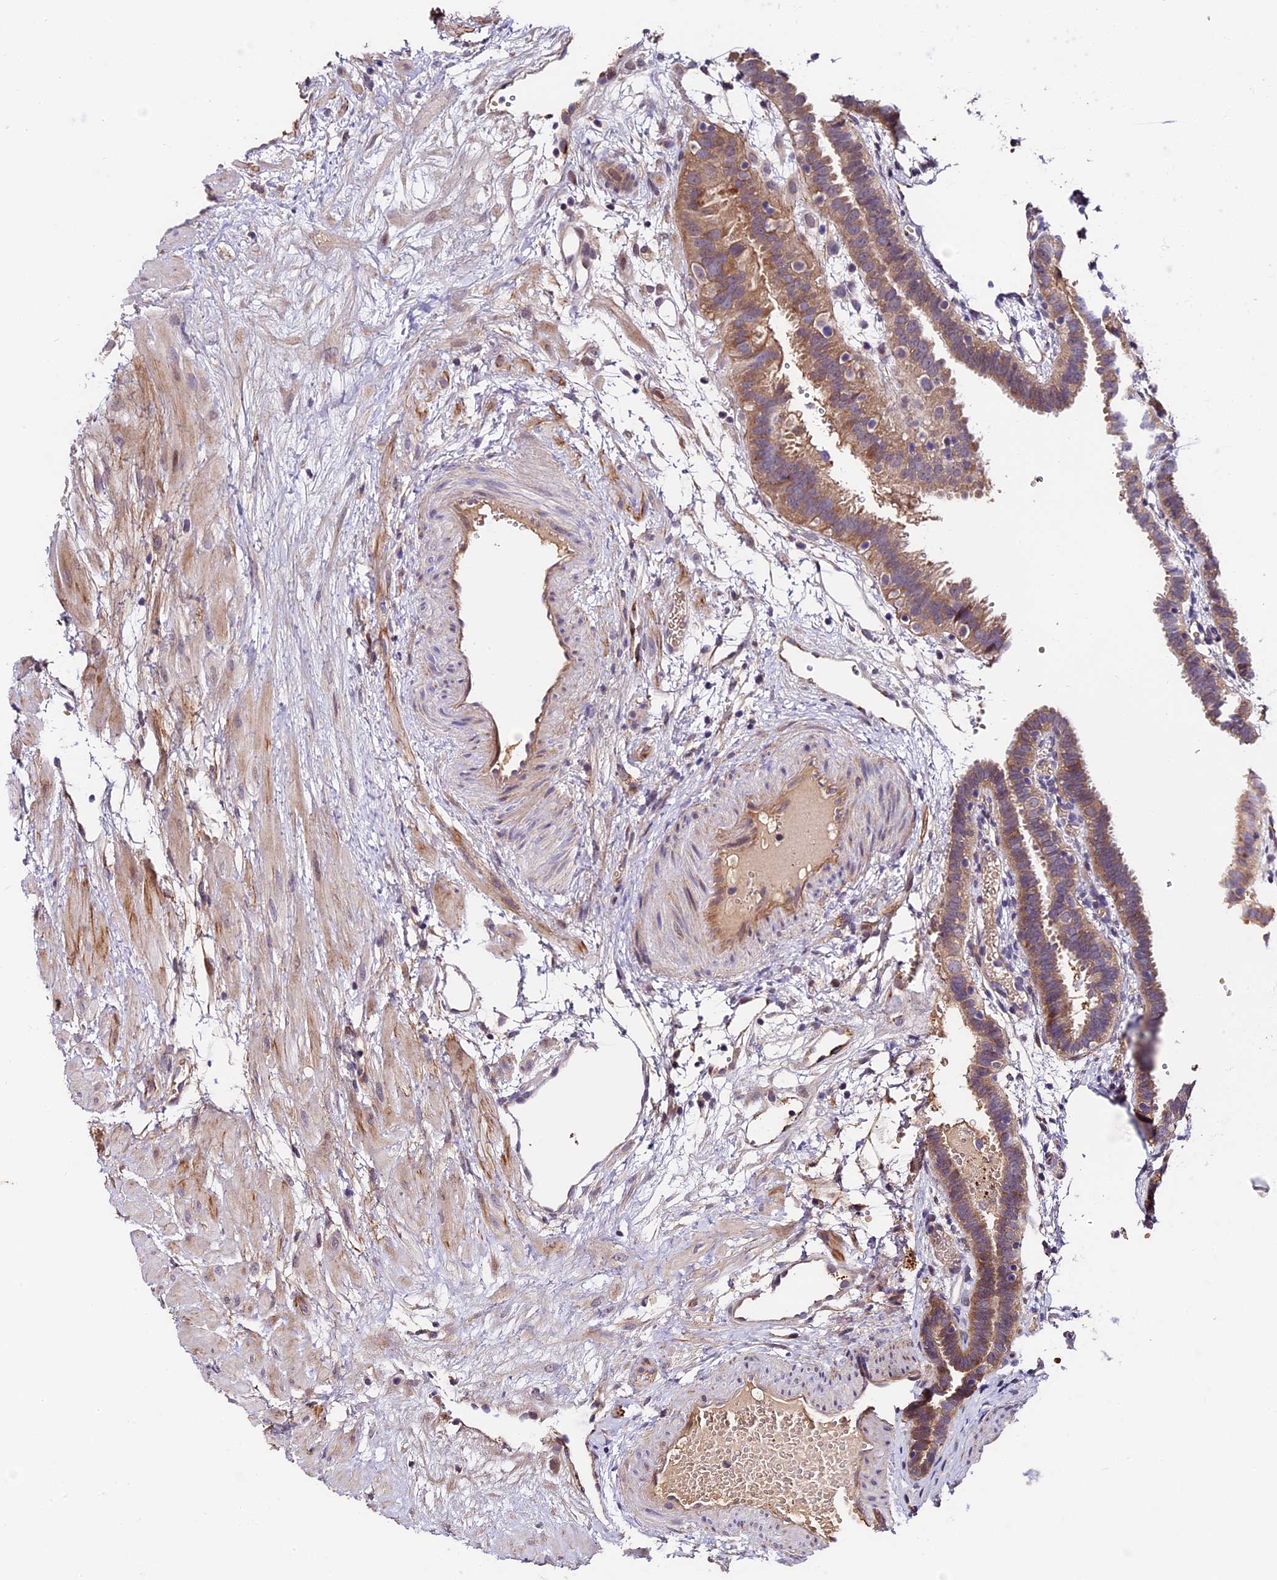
{"staining": {"intensity": "moderate", "quantity": "25%-75%", "location": "cytoplasmic/membranous"}, "tissue": "fallopian tube", "cell_type": "Glandular cells", "image_type": "normal", "snomed": [{"axis": "morphology", "description": "Normal tissue, NOS"}, {"axis": "topography", "description": "Fallopian tube"}], "caption": "The histopathology image reveals immunohistochemical staining of unremarkable fallopian tube. There is moderate cytoplasmic/membranous positivity is seen in approximately 25%-75% of glandular cells. (IHC, brightfield microscopy, high magnification).", "gene": "TRMT1", "patient": {"sex": "female", "age": 37}}